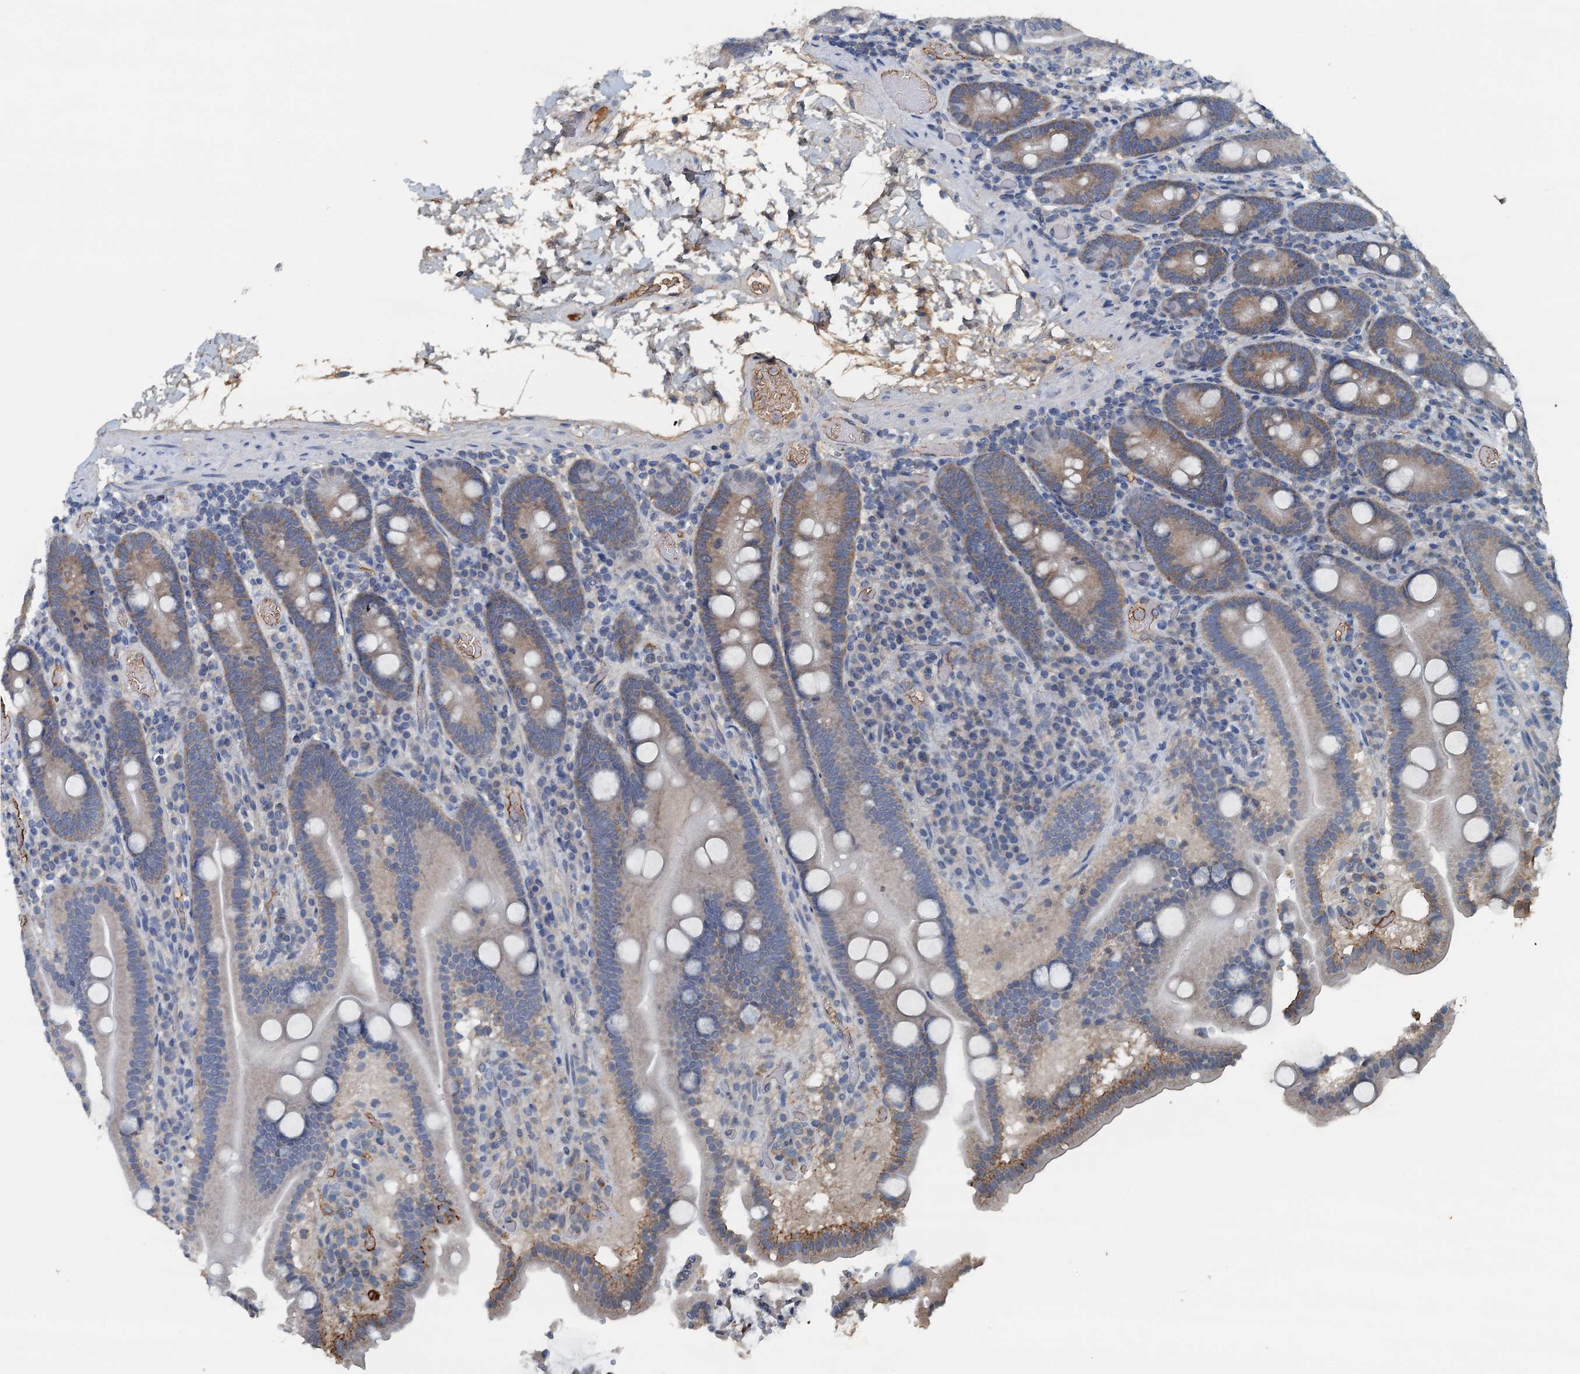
{"staining": {"intensity": "moderate", "quantity": "<25%", "location": "cytoplasmic/membranous"}, "tissue": "duodenum", "cell_type": "Glandular cells", "image_type": "normal", "snomed": [{"axis": "morphology", "description": "Normal tissue, NOS"}, {"axis": "topography", "description": "Duodenum"}], "caption": "IHC micrograph of unremarkable duodenum: human duodenum stained using IHC exhibits low levels of moderate protein expression localized specifically in the cytoplasmic/membranous of glandular cells, appearing as a cytoplasmic/membranous brown color.", "gene": "LSM14B", "patient": {"sex": "male", "age": 55}}